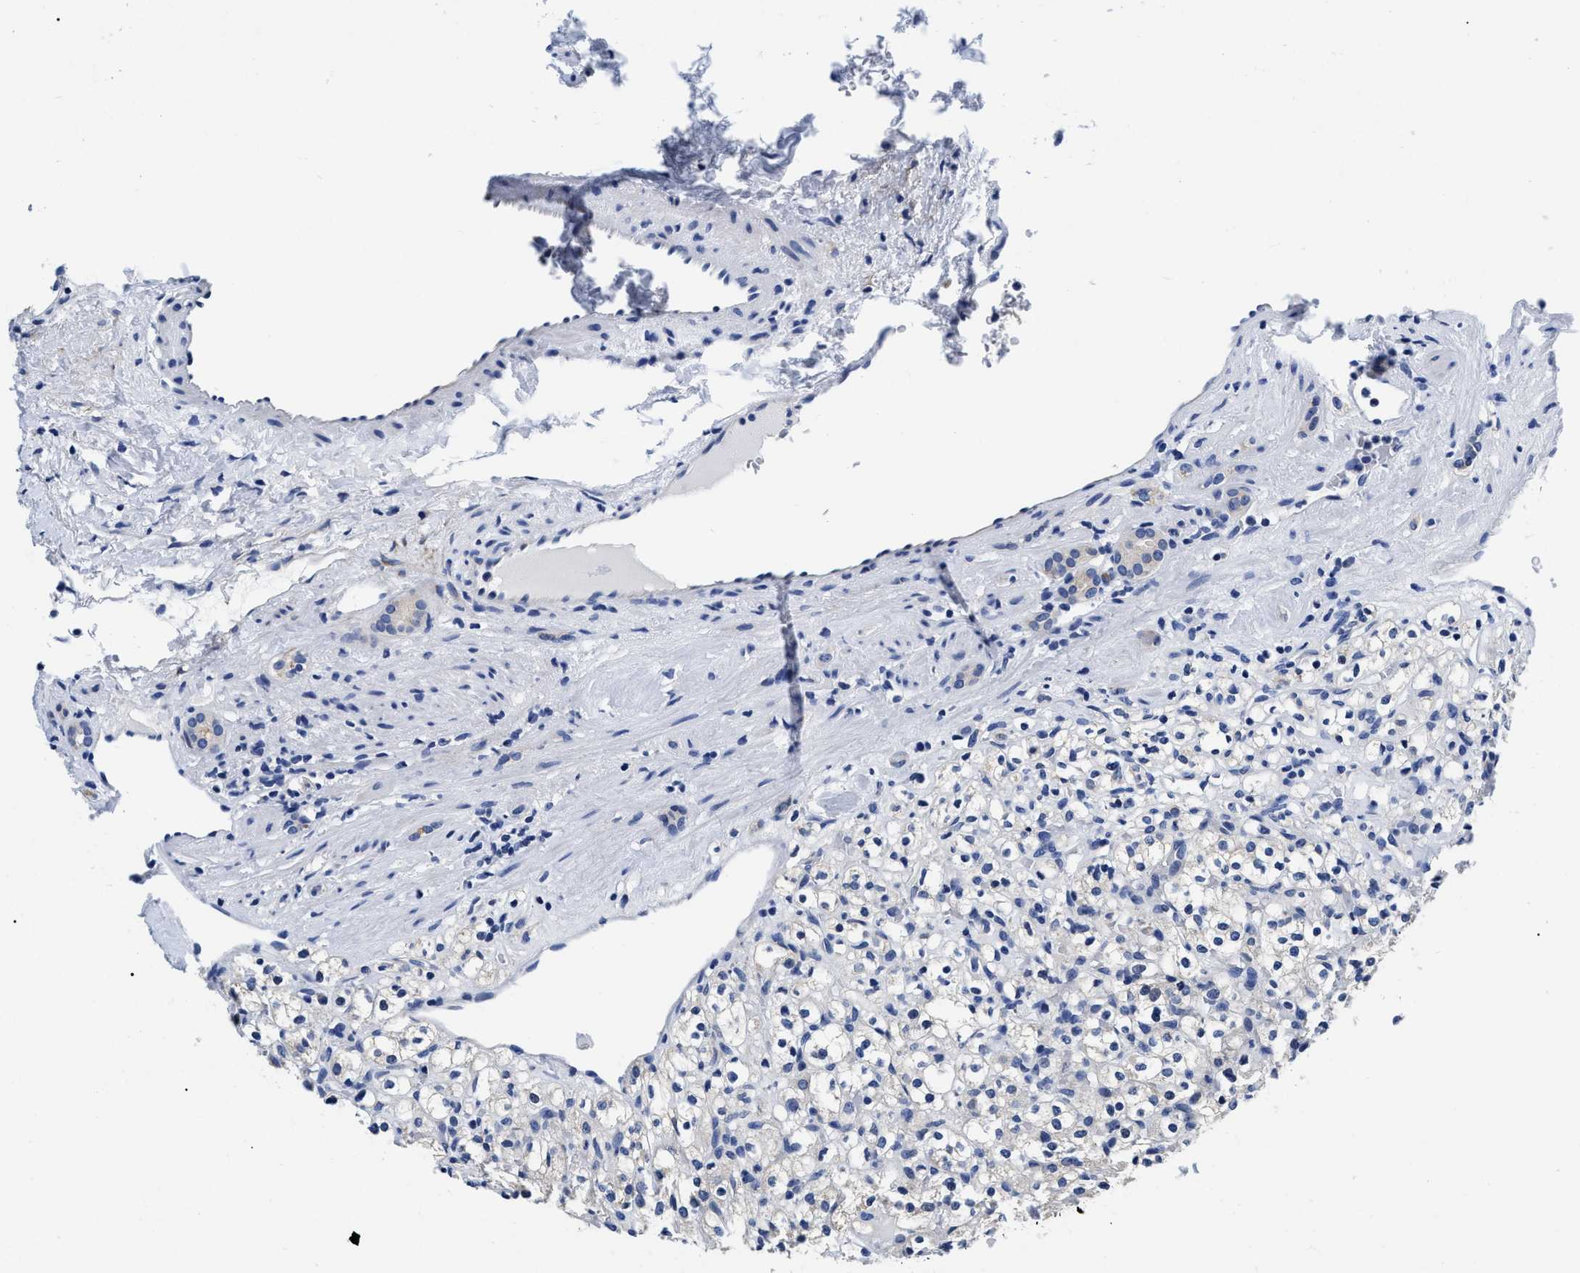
{"staining": {"intensity": "negative", "quantity": "none", "location": "none"}, "tissue": "renal cancer", "cell_type": "Tumor cells", "image_type": "cancer", "snomed": [{"axis": "morphology", "description": "Normal tissue, NOS"}, {"axis": "morphology", "description": "Adenocarcinoma, NOS"}, {"axis": "topography", "description": "Kidney"}], "caption": "This photomicrograph is of renal cancer stained with immunohistochemistry to label a protein in brown with the nuclei are counter-stained blue. There is no staining in tumor cells.", "gene": "SLC35F1", "patient": {"sex": "female", "age": 72}}